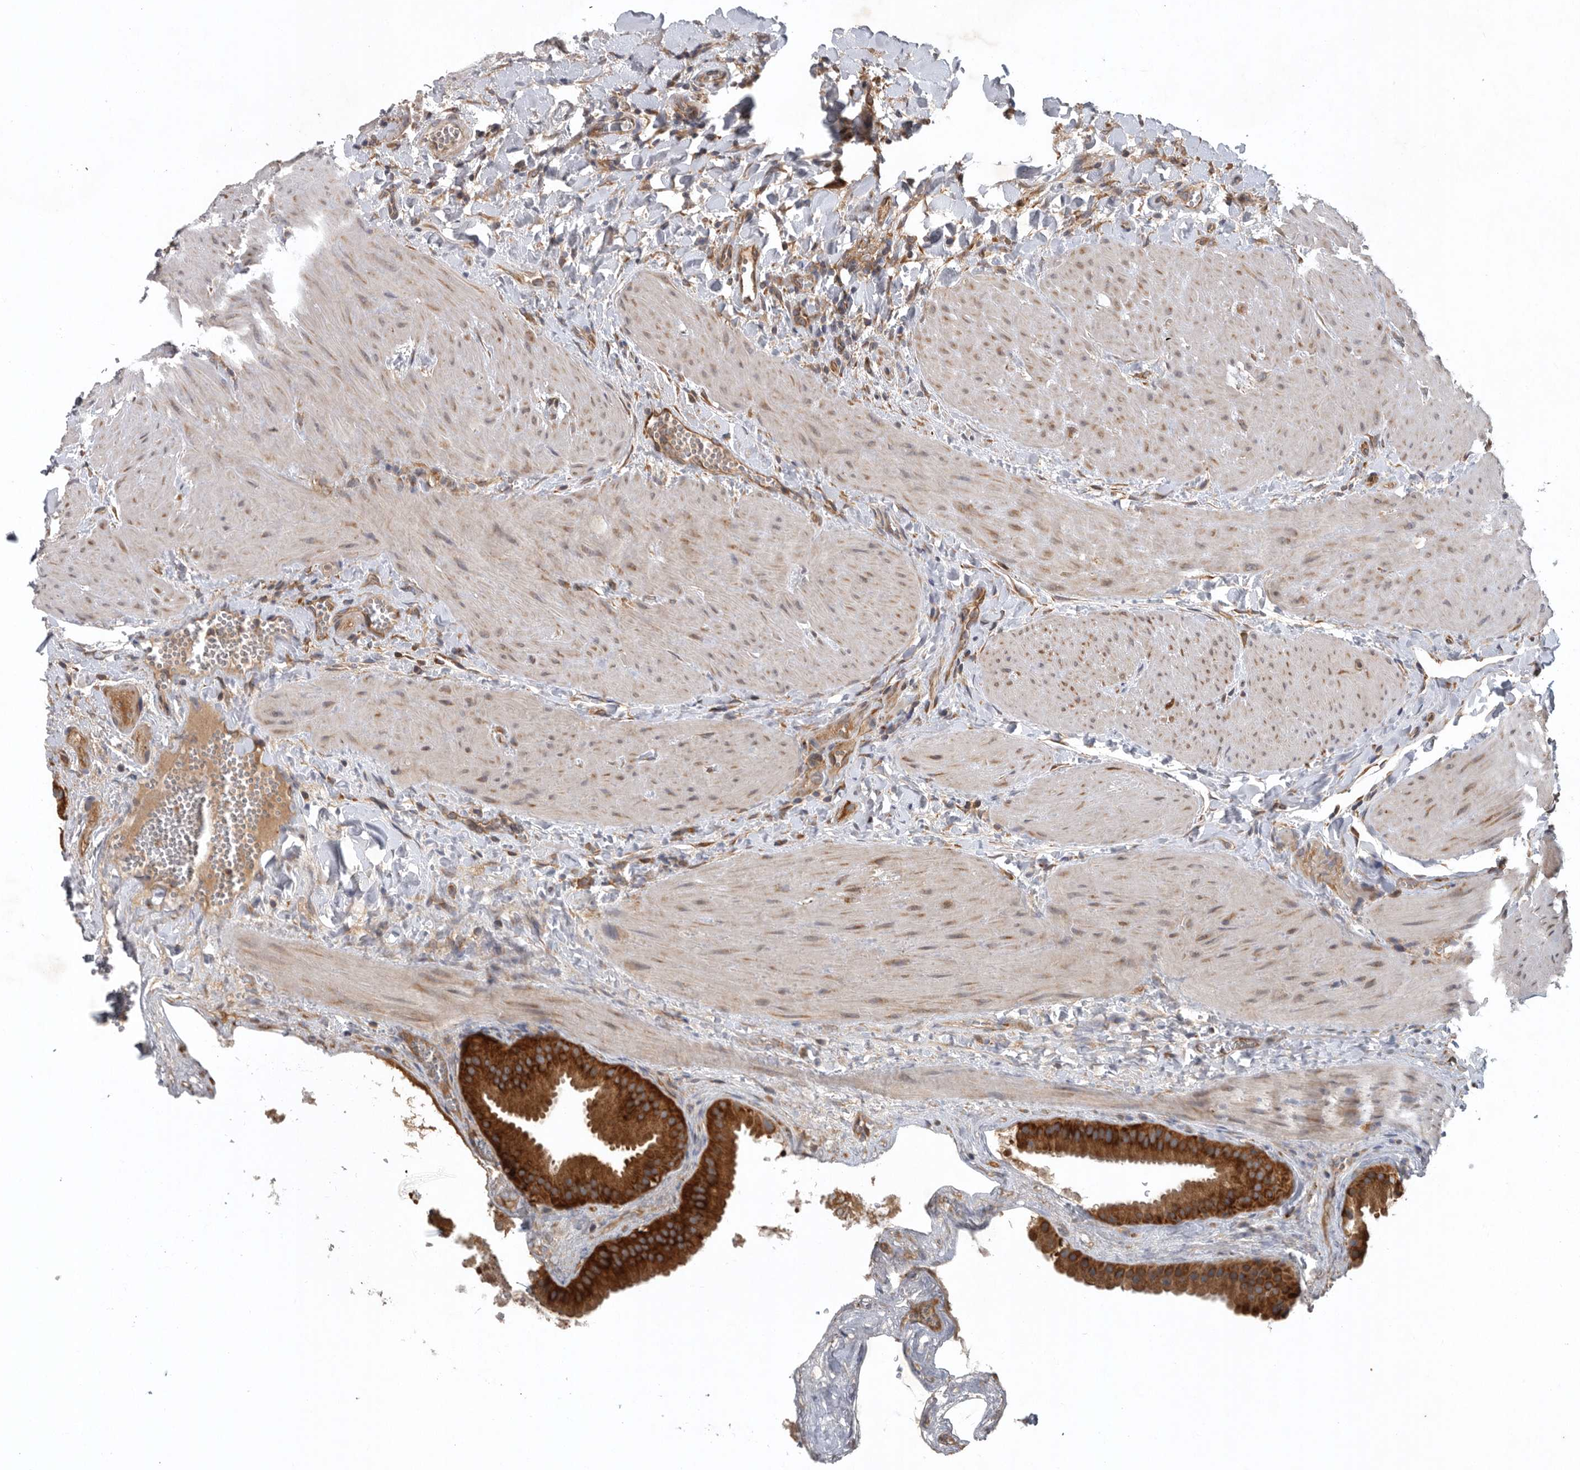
{"staining": {"intensity": "strong", "quantity": ">75%", "location": "cytoplasmic/membranous"}, "tissue": "gallbladder", "cell_type": "Glandular cells", "image_type": "normal", "snomed": [{"axis": "morphology", "description": "Normal tissue, NOS"}, {"axis": "topography", "description": "Gallbladder"}], "caption": "IHC micrograph of benign gallbladder: gallbladder stained using immunohistochemistry (IHC) demonstrates high levels of strong protein expression localized specifically in the cytoplasmic/membranous of glandular cells, appearing as a cytoplasmic/membranous brown color.", "gene": "C1orf109", "patient": {"sex": "male", "age": 55}}